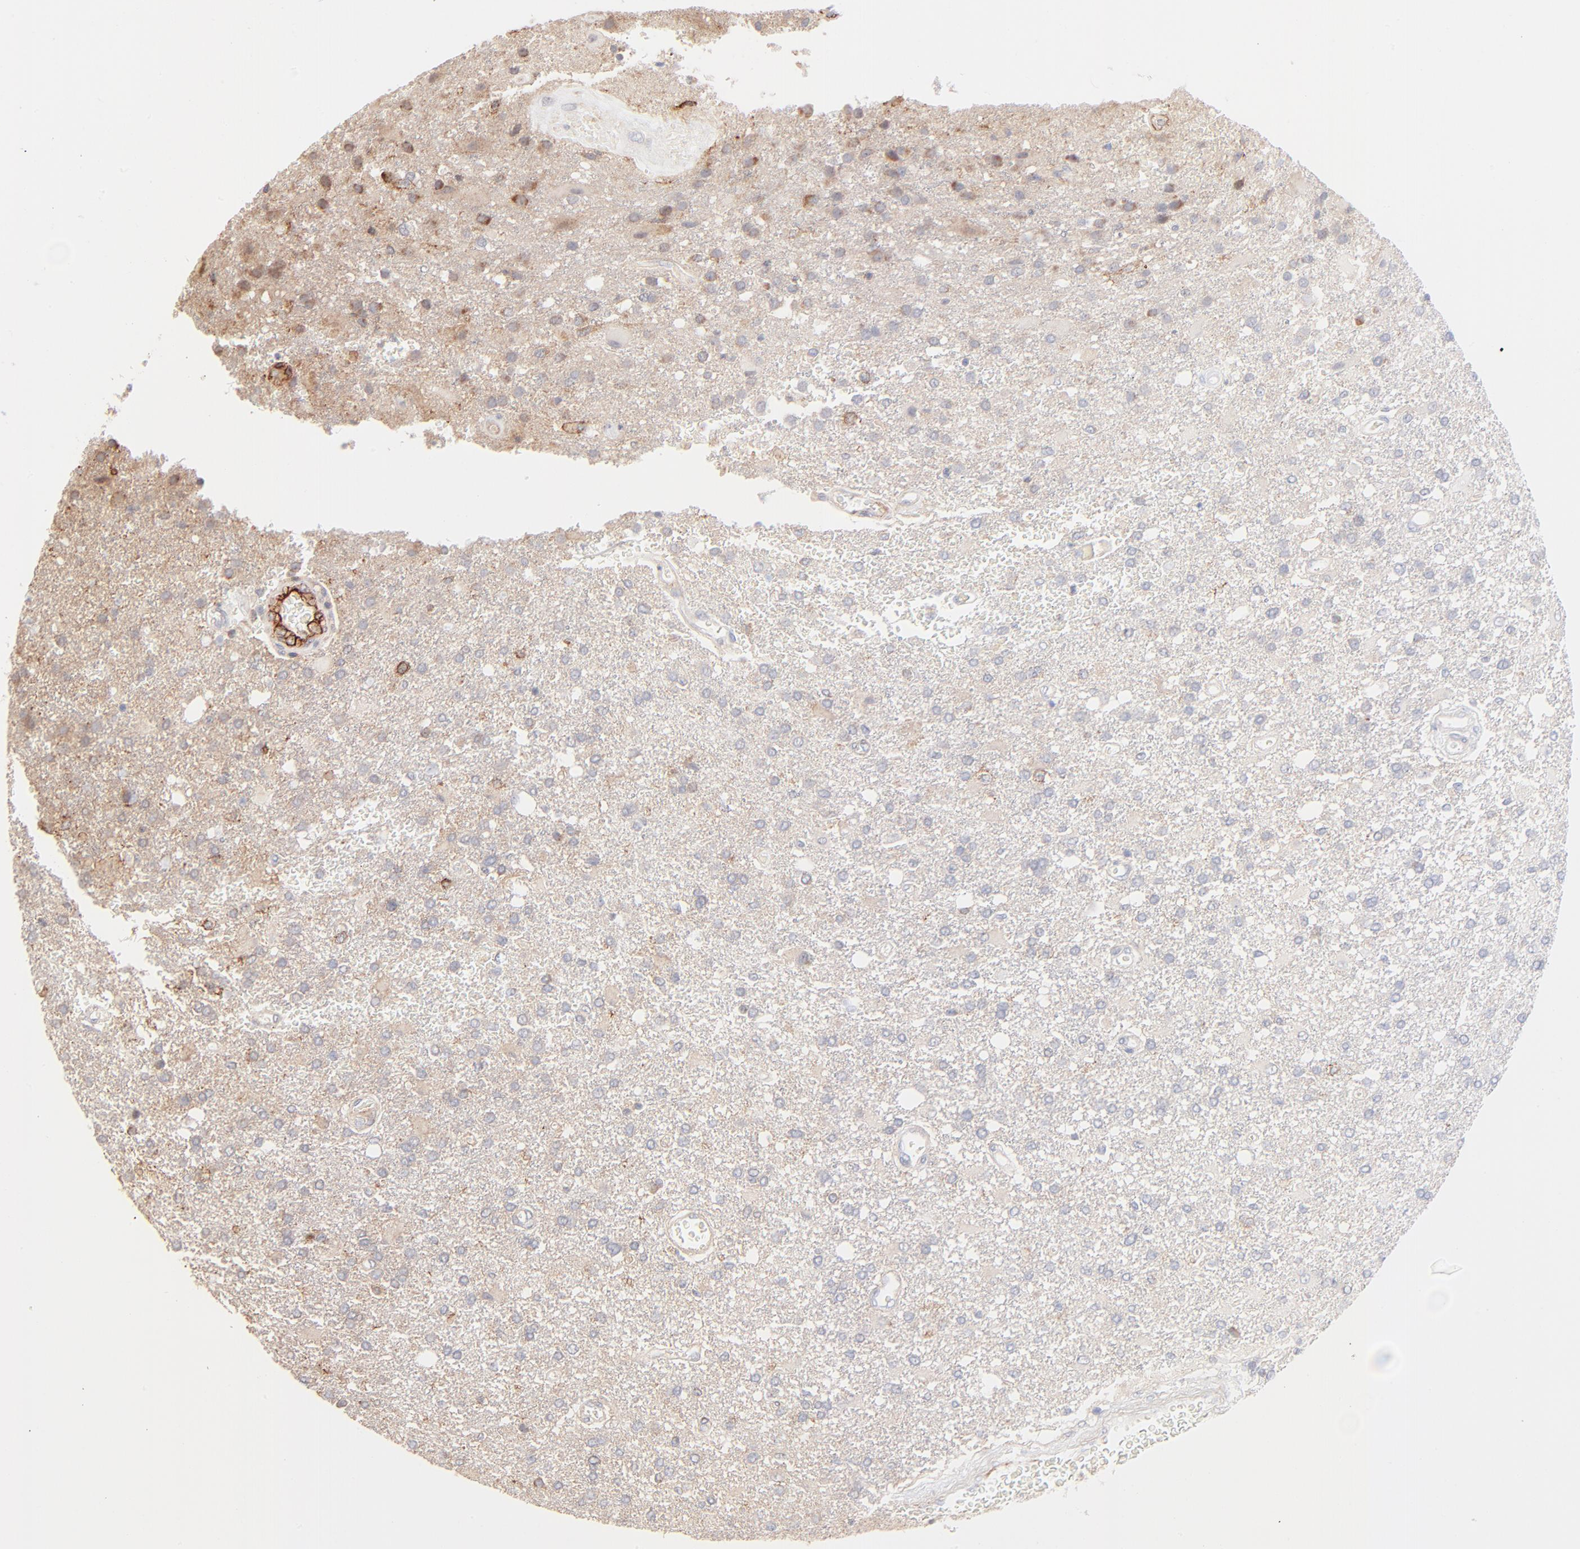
{"staining": {"intensity": "weak", "quantity": "<25%", "location": "cytoplasmic/membranous"}, "tissue": "glioma", "cell_type": "Tumor cells", "image_type": "cancer", "snomed": [{"axis": "morphology", "description": "Glioma, malignant, High grade"}, {"axis": "topography", "description": "Cerebral cortex"}], "caption": "Image shows no protein positivity in tumor cells of malignant glioma (high-grade) tissue. Nuclei are stained in blue.", "gene": "CSPG4", "patient": {"sex": "male", "age": 79}}